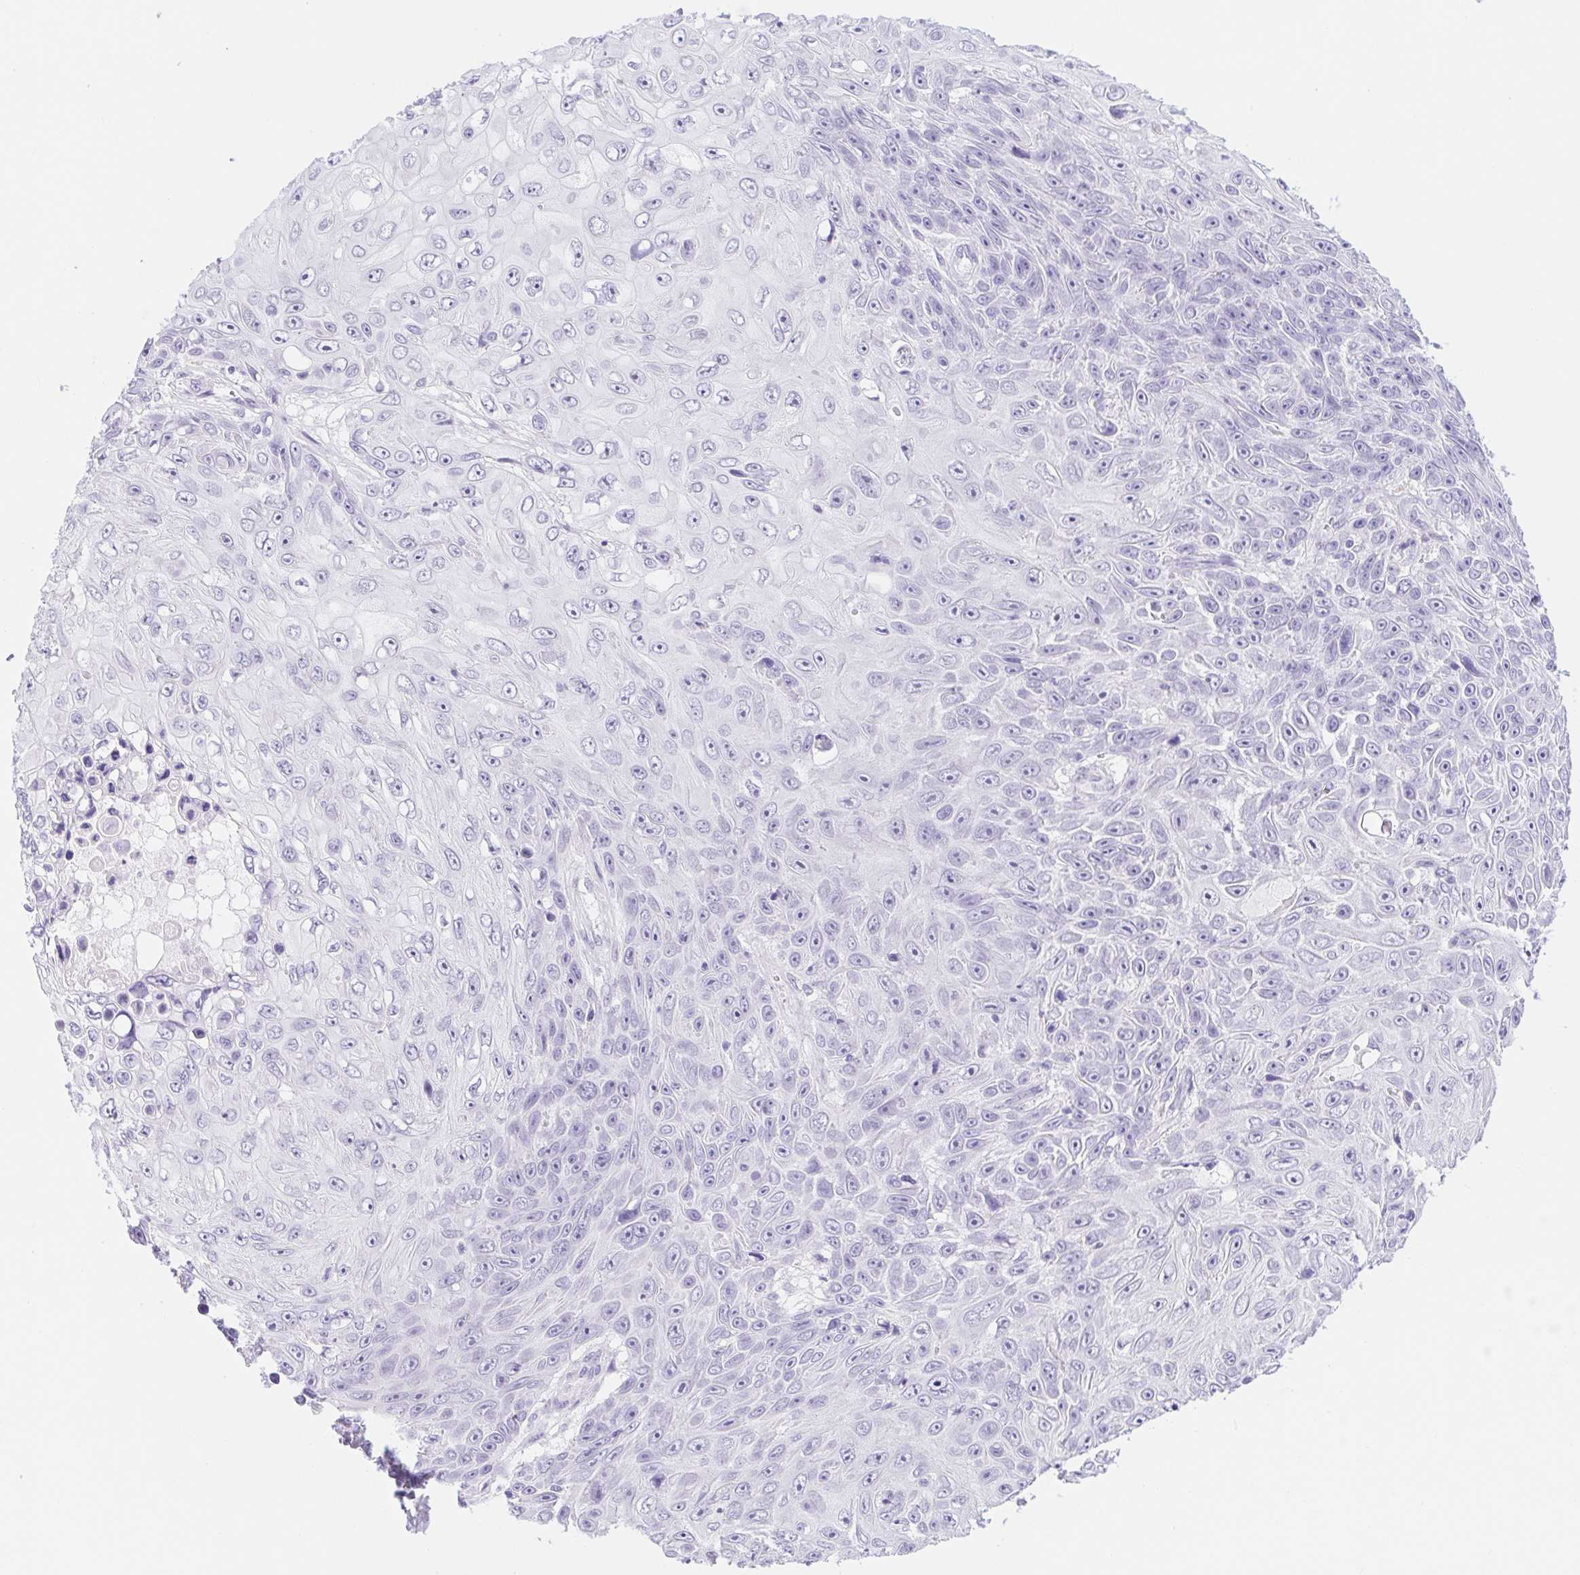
{"staining": {"intensity": "negative", "quantity": "none", "location": "none"}, "tissue": "skin cancer", "cell_type": "Tumor cells", "image_type": "cancer", "snomed": [{"axis": "morphology", "description": "Squamous cell carcinoma, NOS"}, {"axis": "topography", "description": "Skin"}], "caption": "Skin cancer was stained to show a protein in brown. There is no significant expression in tumor cells.", "gene": "CAND1", "patient": {"sex": "male", "age": 82}}